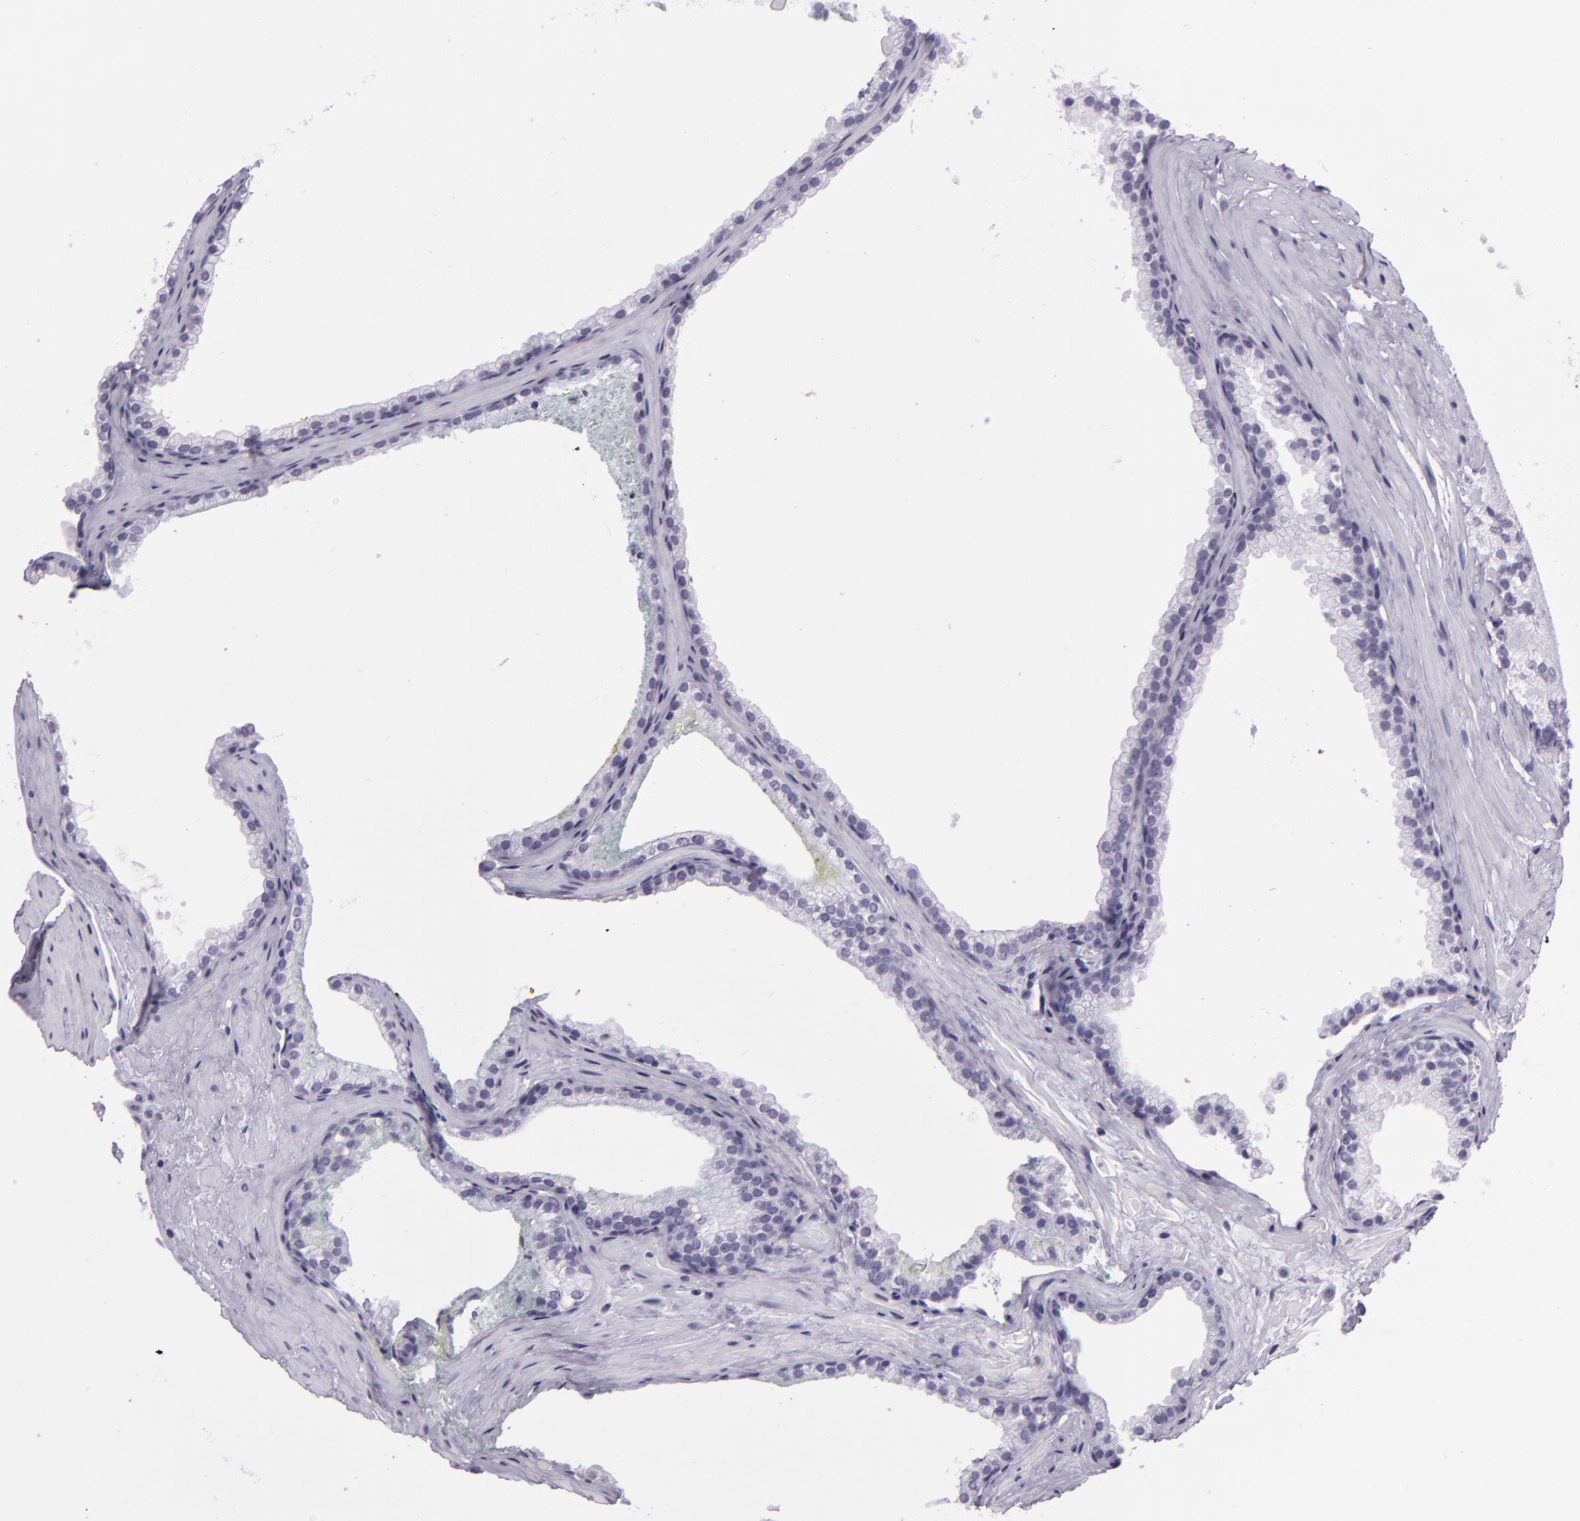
{"staining": {"intensity": "negative", "quantity": "none", "location": "none"}, "tissue": "prostate cancer", "cell_type": "Tumor cells", "image_type": "cancer", "snomed": [{"axis": "morphology", "description": "Adenocarcinoma, Medium grade"}, {"axis": "topography", "description": "Prostate"}], "caption": "This histopathology image is of prostate cancer stained with IHC to label a protein in brown with the nuclei are counter-stained blue. There is no staining in tumor cells.", "gene": "MUC6", "patient": {"sex": "male", "age": 72}}